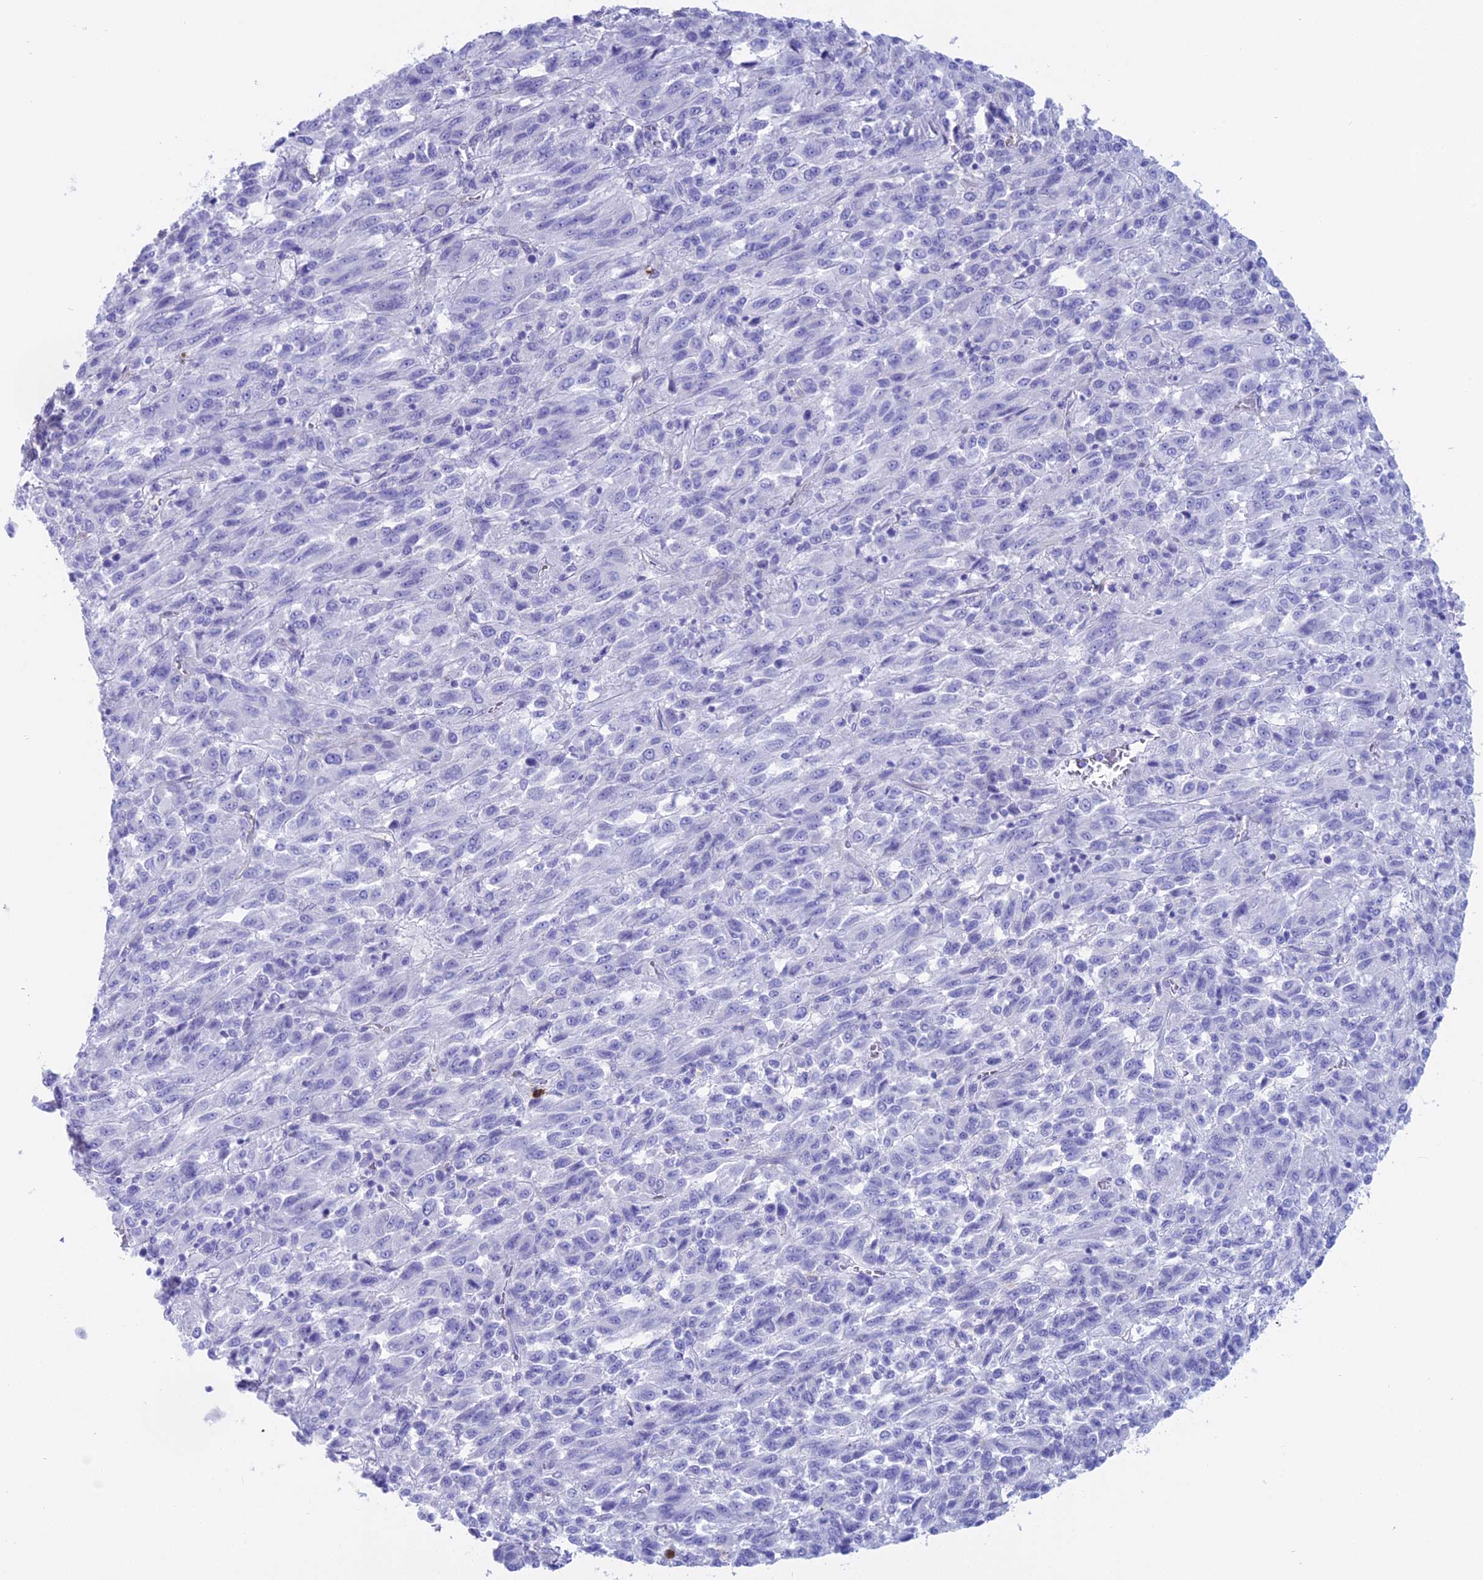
{"staining": {"intensity": "negative", "quantity": "none", "location": "none"}, "tissue": "melanoma", "cell_type": "Tumor cells", "image_type": "cancer", "snomed": [{"axis": "morphology", "description": "Malignant melanoma, Metastatic site"}, {"axis": "topography", "description": "Lung"}], "caption": "IHC photomicrograph of neoplastic tissue: melanoma stained with DAB shows no significant protein staining in tumor cells. Brightfield microscopy of immunohistochemistry stained with DAB (3,3'-diaminobenzidine) (brown) and hematoxylin (blue), captured at high magnification.", "gene": "OR2AE1", "patient": {"sex": "male", "age": 64}}